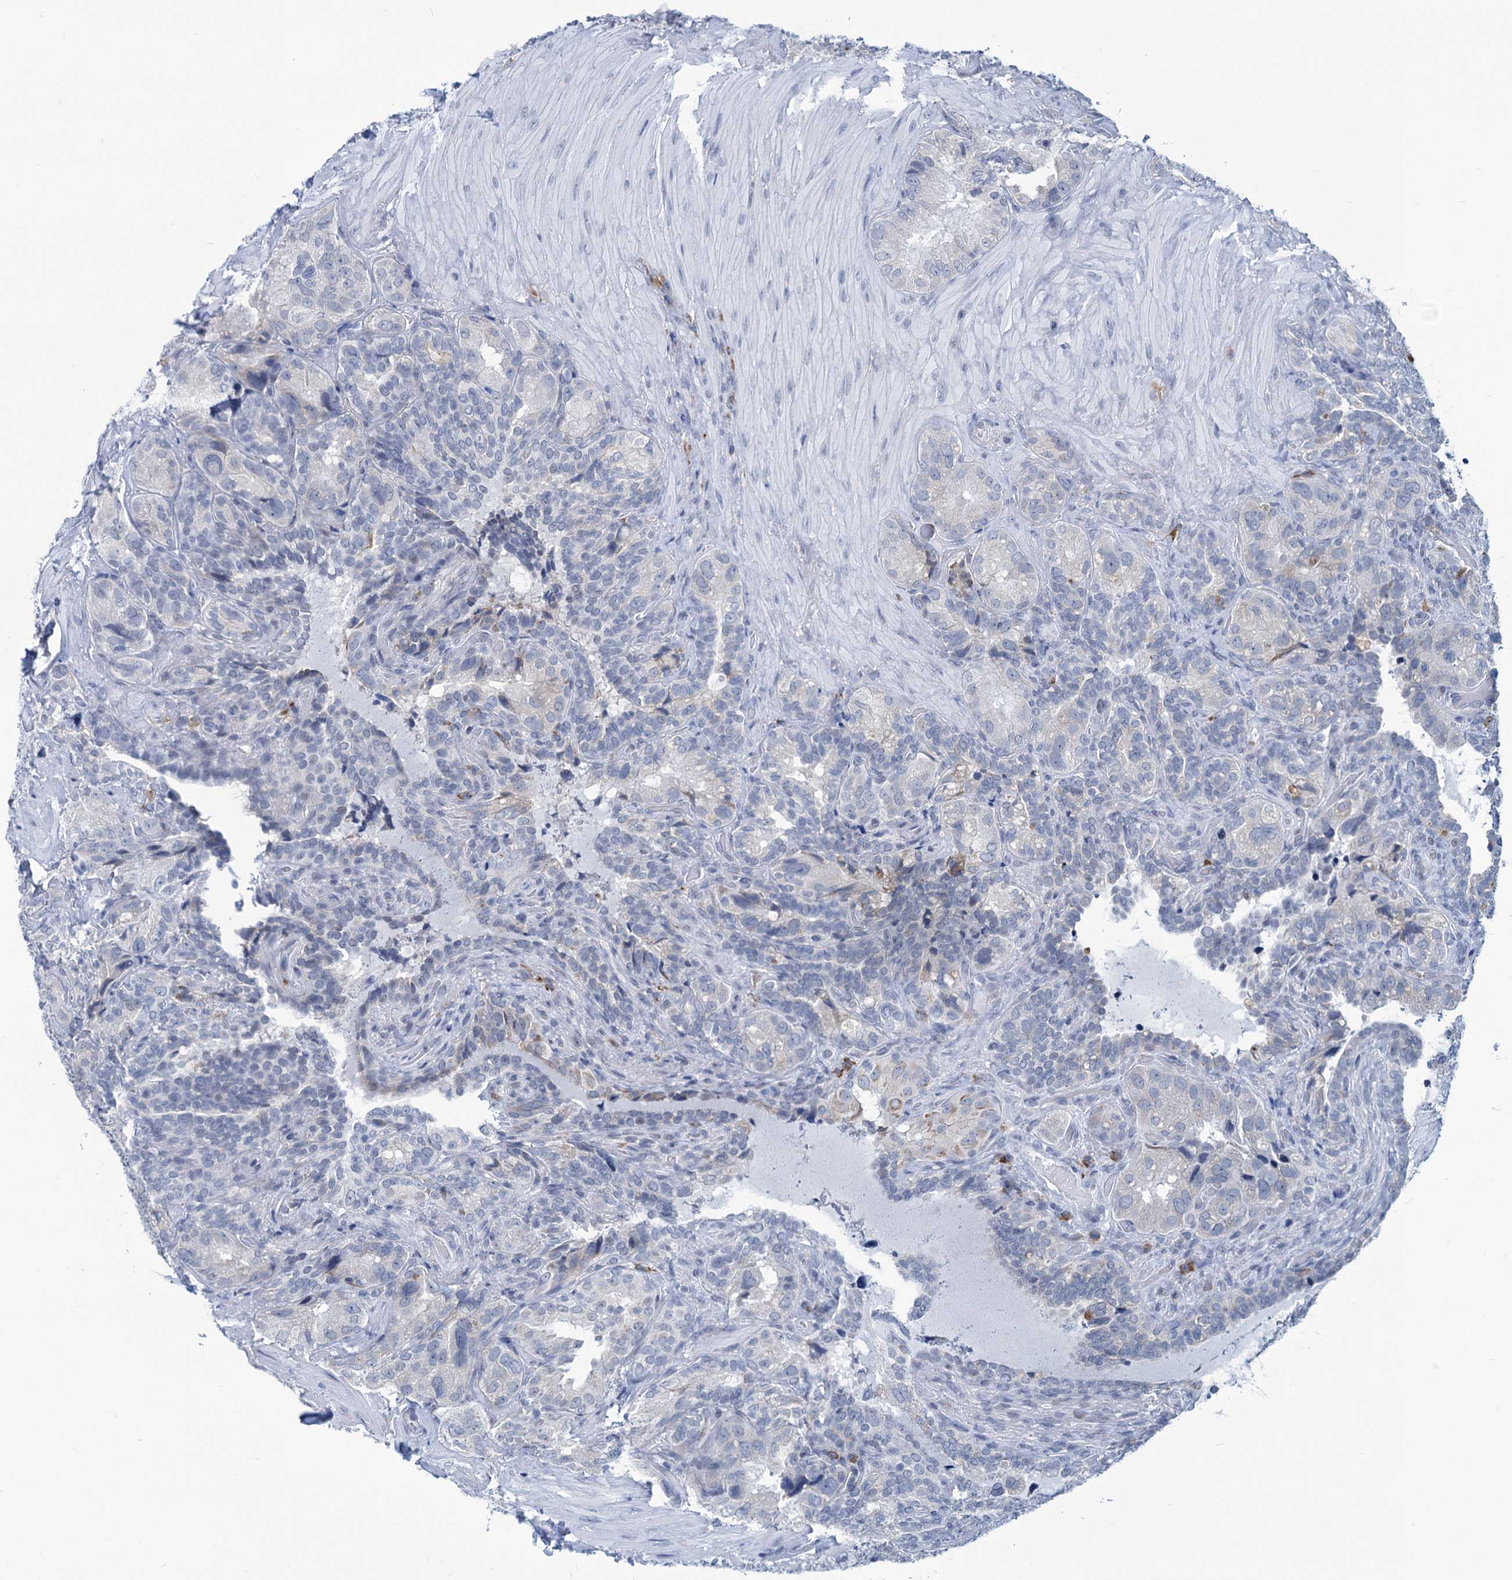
{"staining": {"intensity": "negative", "quantity": "none", "location": "none"}, "tissue": "seminal vesicle", "cell_type": "Glandular cells", "image_type": "normal", "snomed": [{"axis": "morphology", "description": "Normal tissue, NOS"}, {"axis": "topography", "description": "Seminal veicle"}, {"axis": "topography", "description": "Peripheral nerve tissue"}], "caption": "Glandular cells are negative for brown protein staining in normal seminal vesicle. (DAB immunohistochemistry (IHC), high magnification).", "gene": "NEU3", "patient": {"sex": "male", "age": 67}}